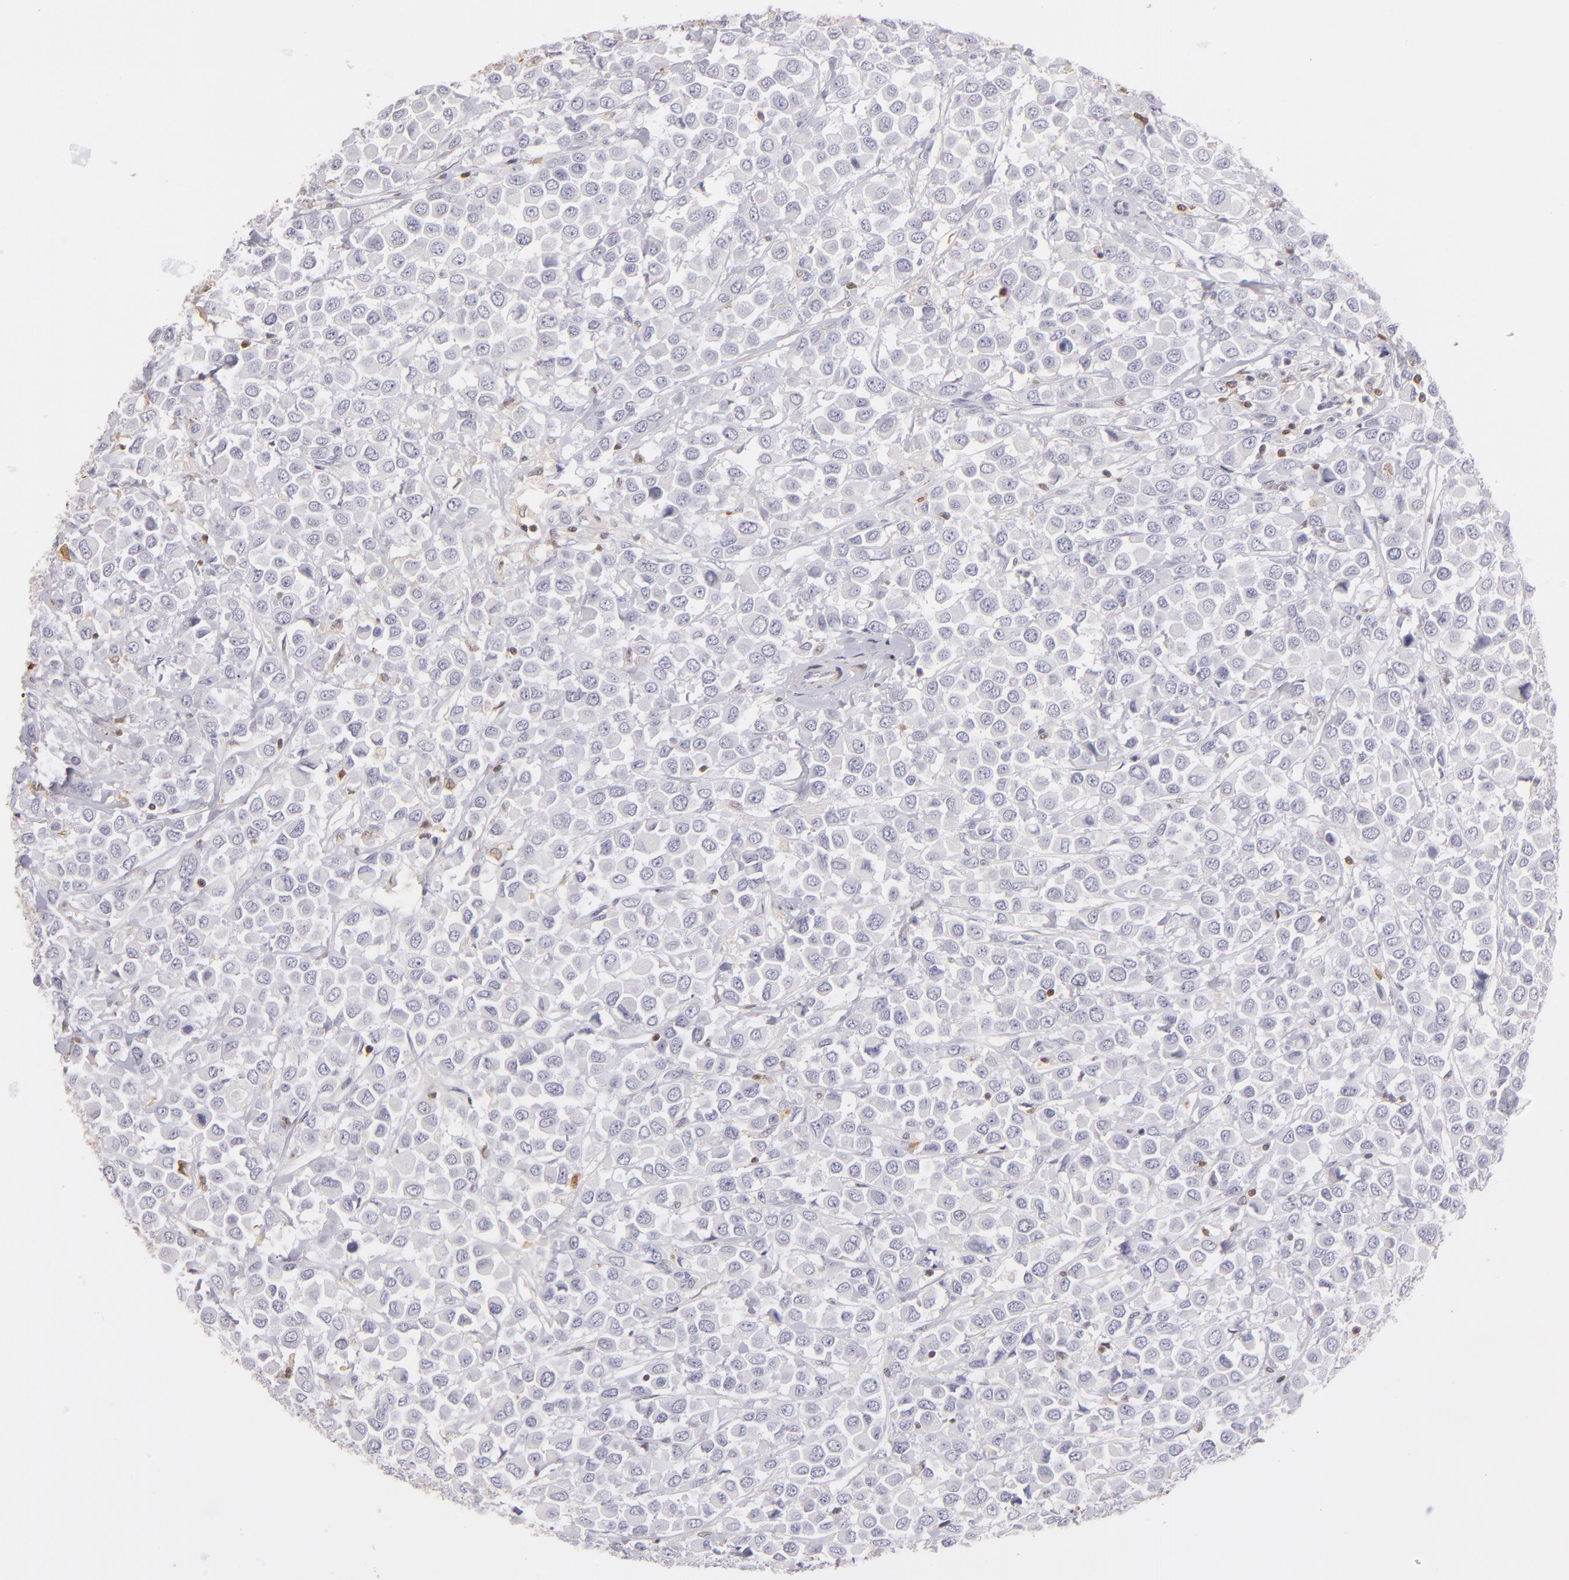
{"staining": {"intensity": "negative", "quantity": "none", "location": "none"}, "tissue": "breast cancer", "cell_type": "Tumor cells", "image_type": "cancer", "snomed": [{"axis": "morphology", "description": "Duct carcinoma"}, {"axis": "topography", "description": "Breast"}], "caption": "There is no significant staining in tumor cells of breast cancer (invasive ductal carcinoma). Nuclei are stained in blue.", "gene": "S100A2", "patient": {"sex": "female", "age": 61}}